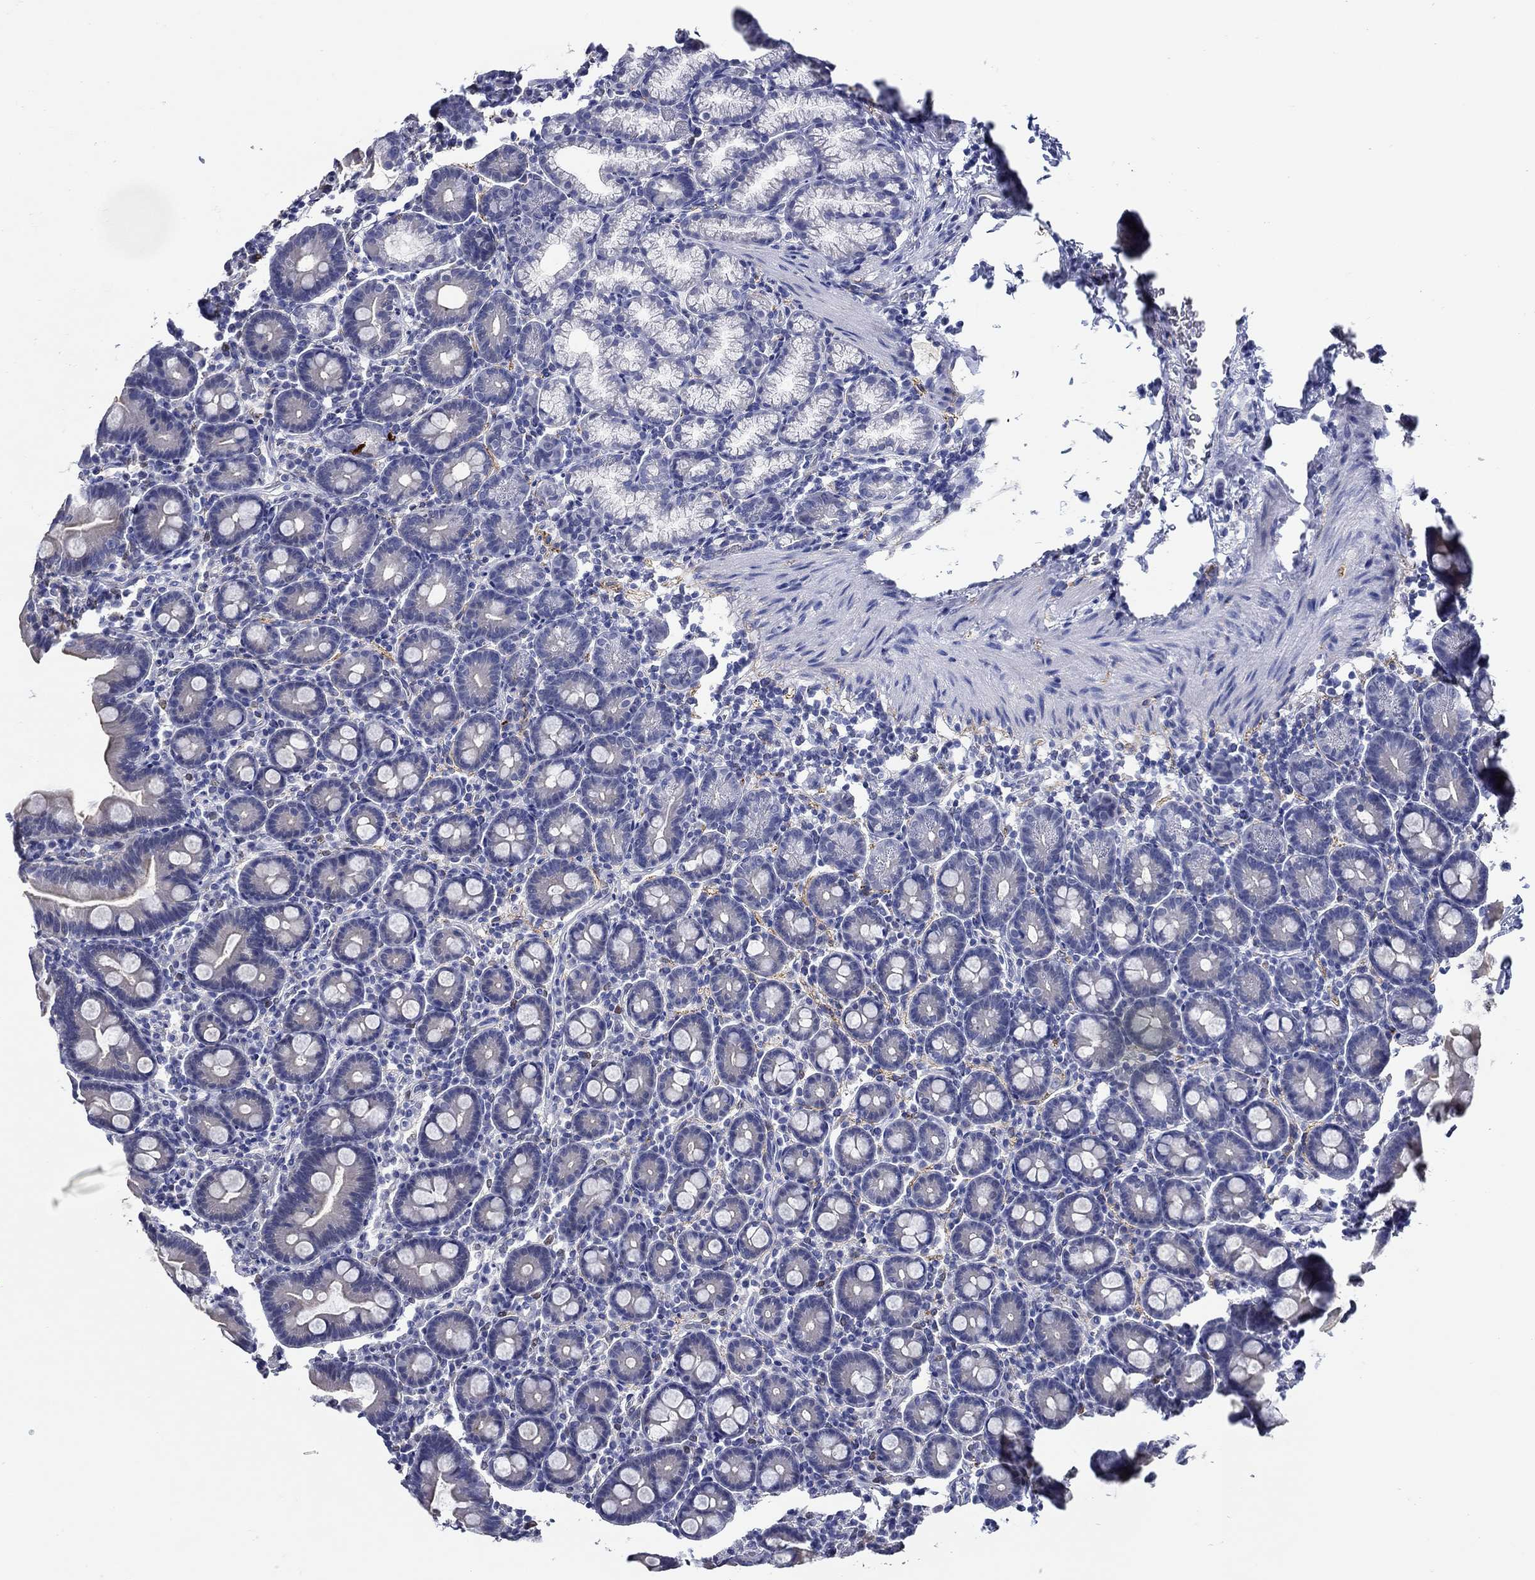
{"staining": {"intensity": "negative", "quantity": "none", "location": "none"}, "tissue": "duodenum", "cell_type": "Glandular cells", "image_type": "normal", "snomed": [{"axis": "morphology", "description": "Normal tissue, NOS"}, {"axis": "topography", "description": "Duodenum"}], "caption": "Immunohistochemistry (IHC) histopathology image of unremarkable duodenum: human duodenum stained with DAB exhibits no significant protein positivity in glandular cells.", "gene": "MC2R", "patient": {"sex": "male", "age": 59}}